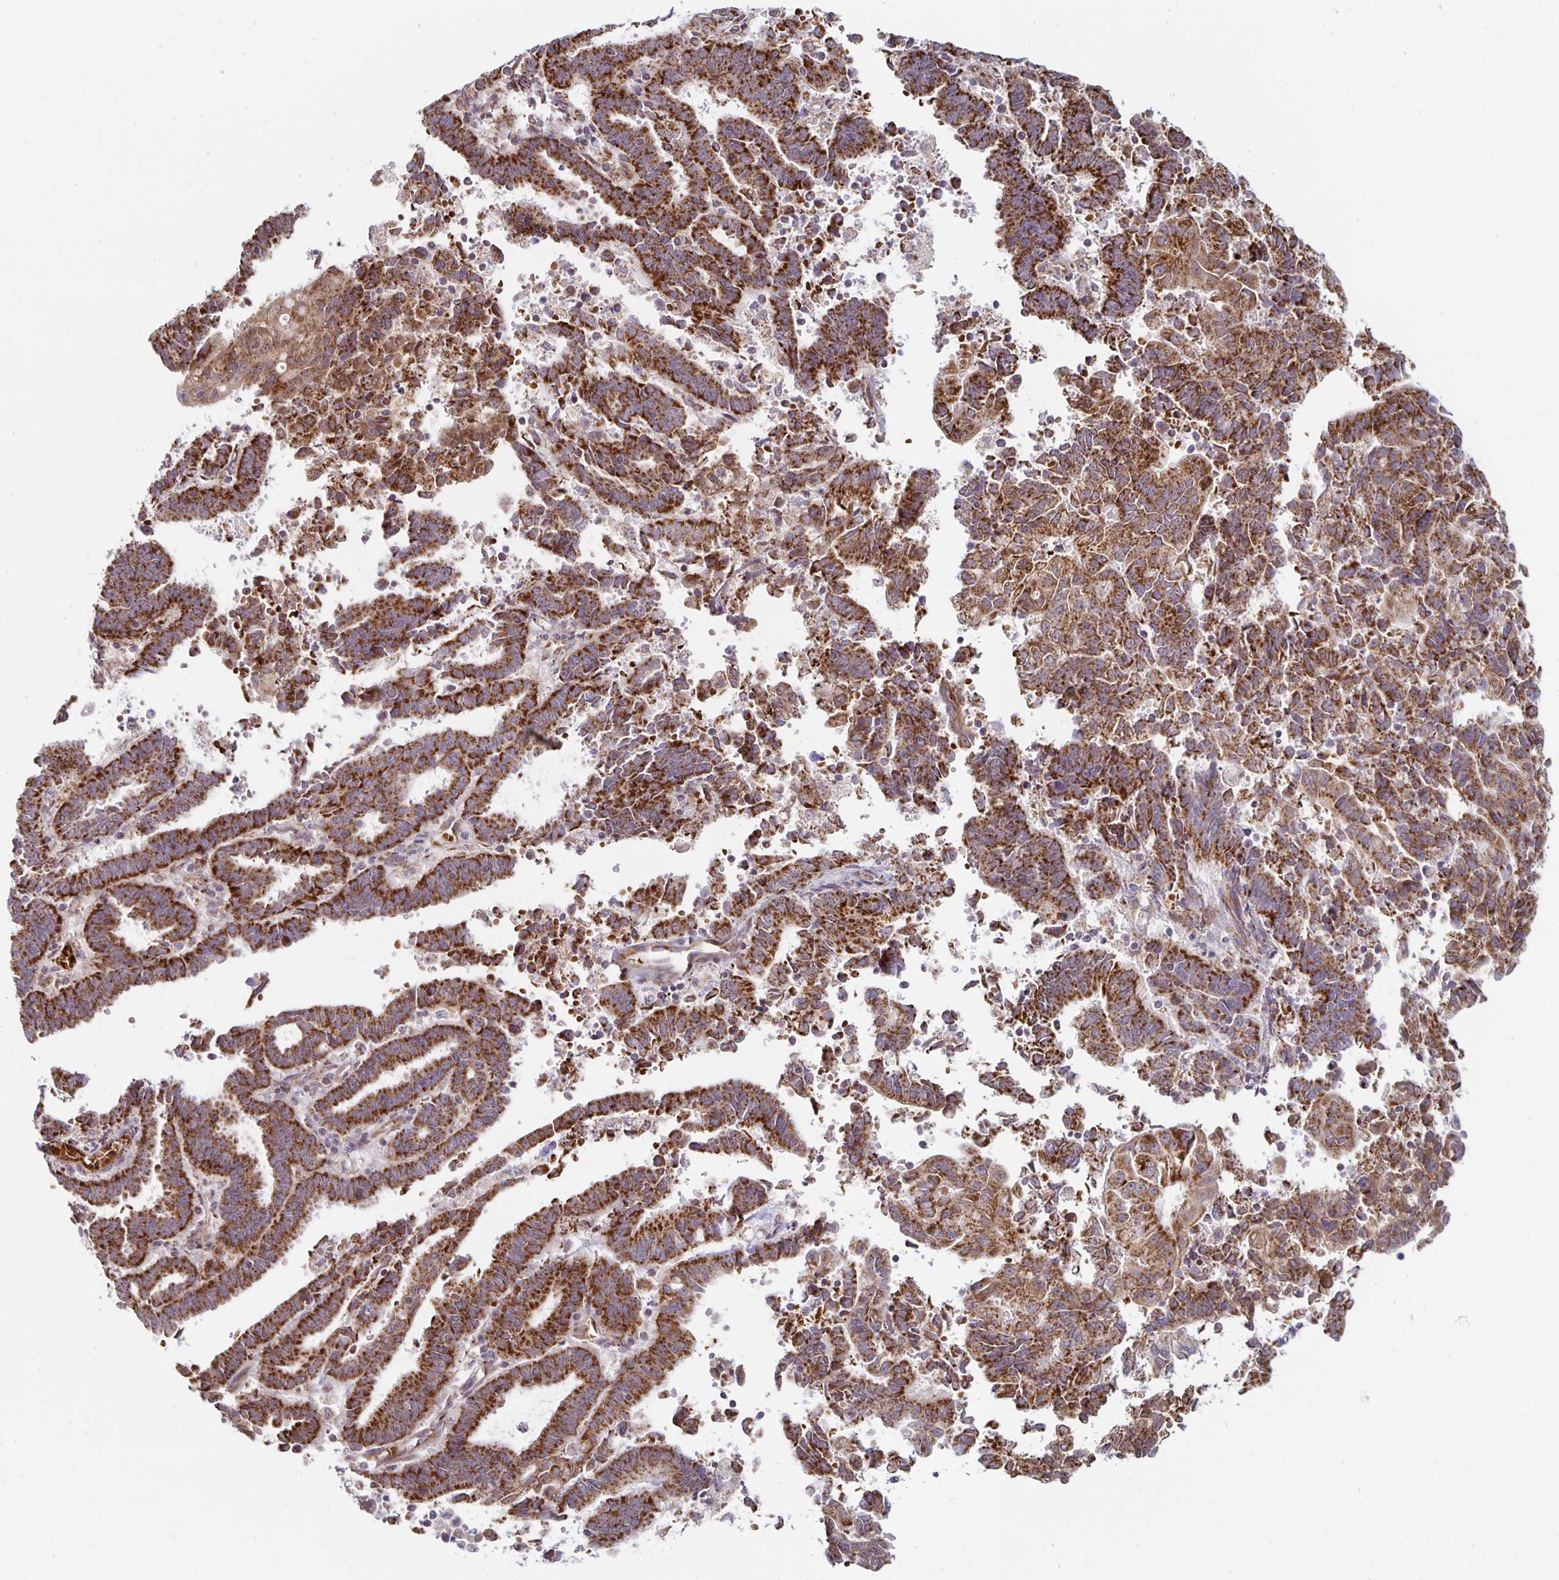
{"staining": {"intensity": "strong", "quantity": ">75%", "location": "cytoplasmic/membranous"}, "tissue": "endometrial cancer", "cell_type": "Tumor cells", "image_type": "cancer", "snomed": [{"axis": "morphology", "description": "Adenocarcinoma, NOS"}, {"axis": "topography", "description": "Uterus"}], "caption": "Adenocarcinoma (endometrial) tissue reveals strong cytoplasmic/membranous staining in approximately >75% of tumor cells", "gene": "MRPL28", "patient": {"sex": "female", "age": 83}}